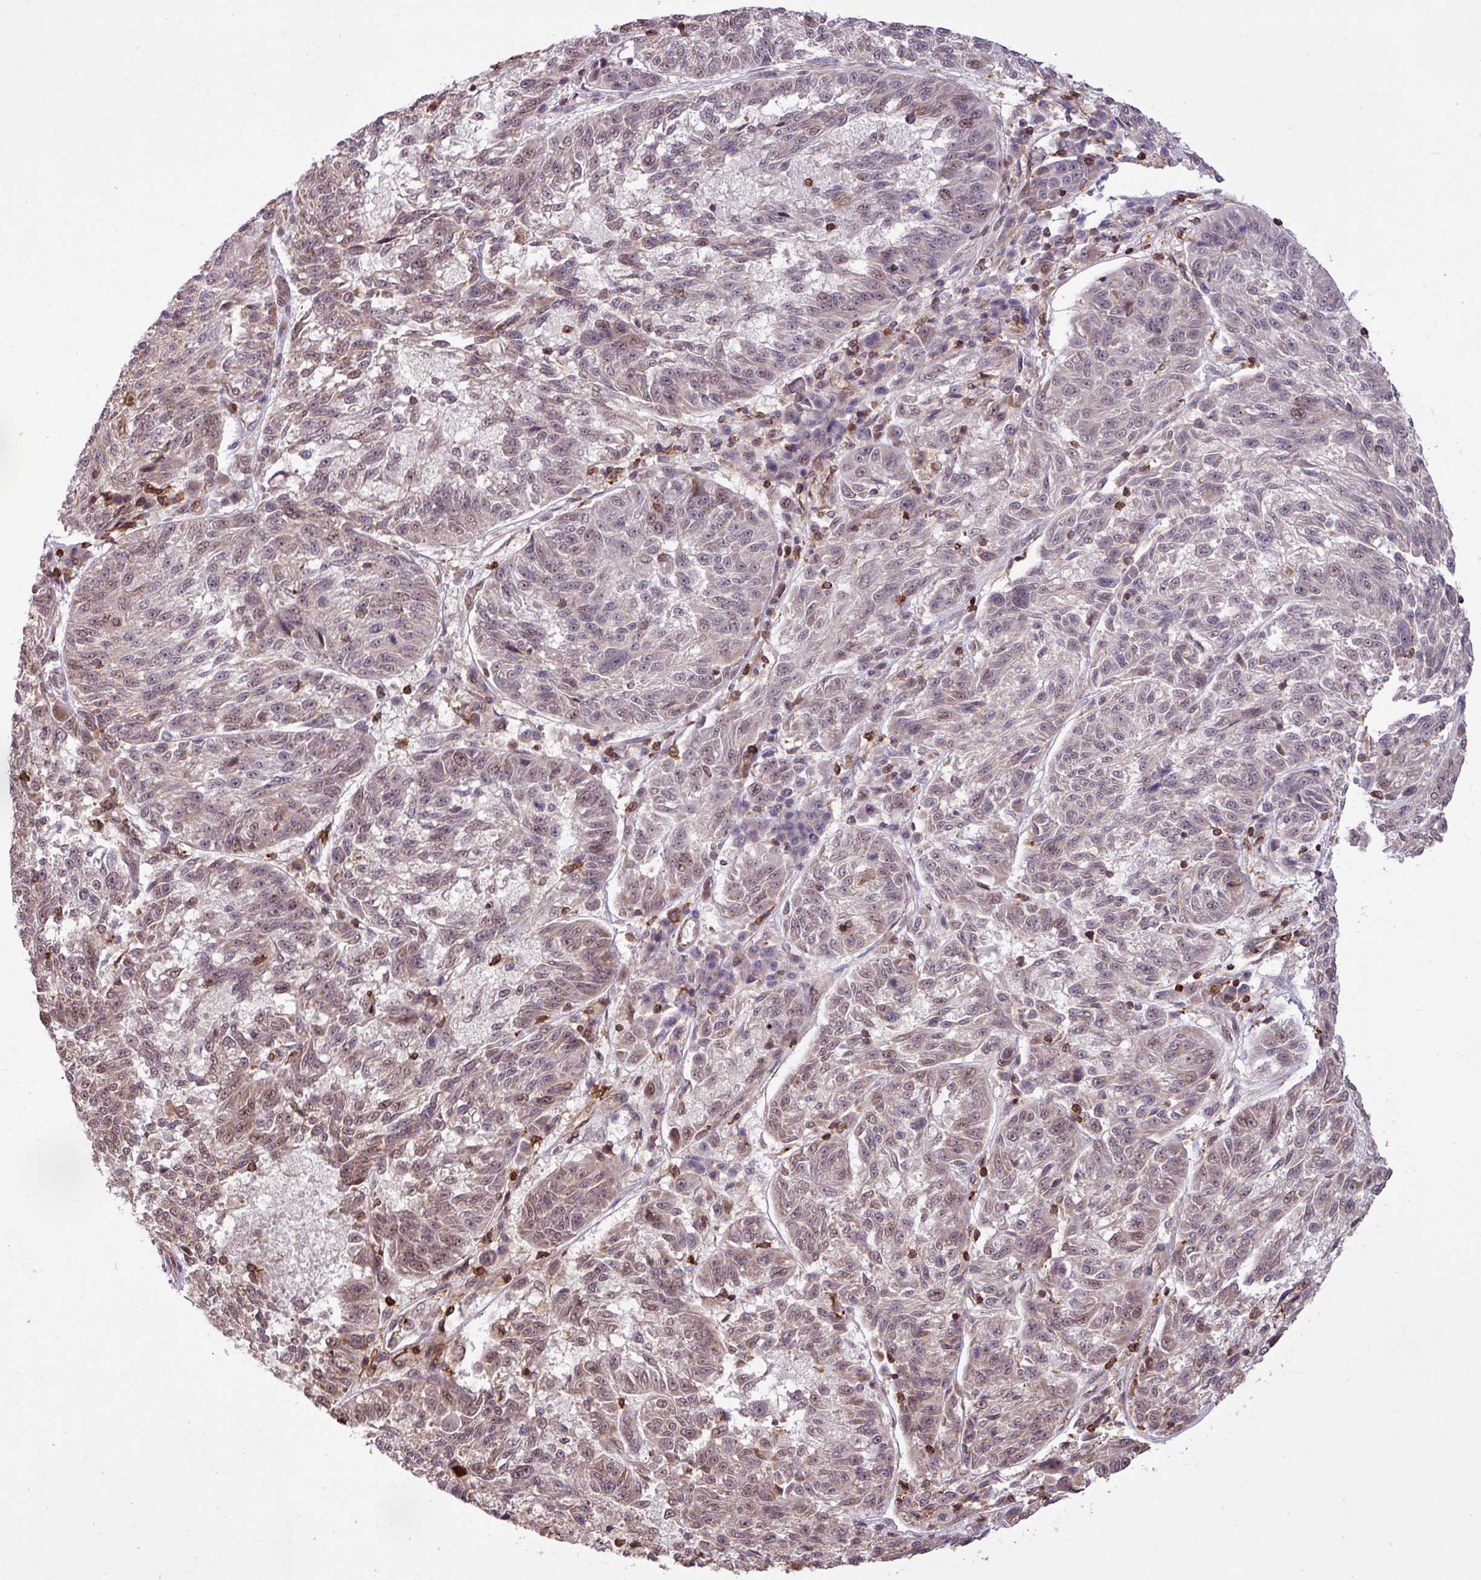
{"staining": {"intensity": "weak", "quantity": "25%-75%", "location": "nuclear"}, "tissue": "melanoma", "cell_type": "Tumor cells", "image_type": "cancer", "snomed": [{"axis": "morphology", "description": "Malignant melanoma, NOS"}, {"axis": "topography", "description": "Skin"}], "caption": "Melanoma stained with DAB IHC demonstrates low levels of weak nuclear positivity in about 25%-75% of tumor cells. The staining is performed using DAB (3,3'-diaminobenzidine) brown chromogen to label protein expression. The nuclei are counter-stained blue using hematoxylin.", "gene": "GON7", "patient": {"sex": "male", "age": 53}}